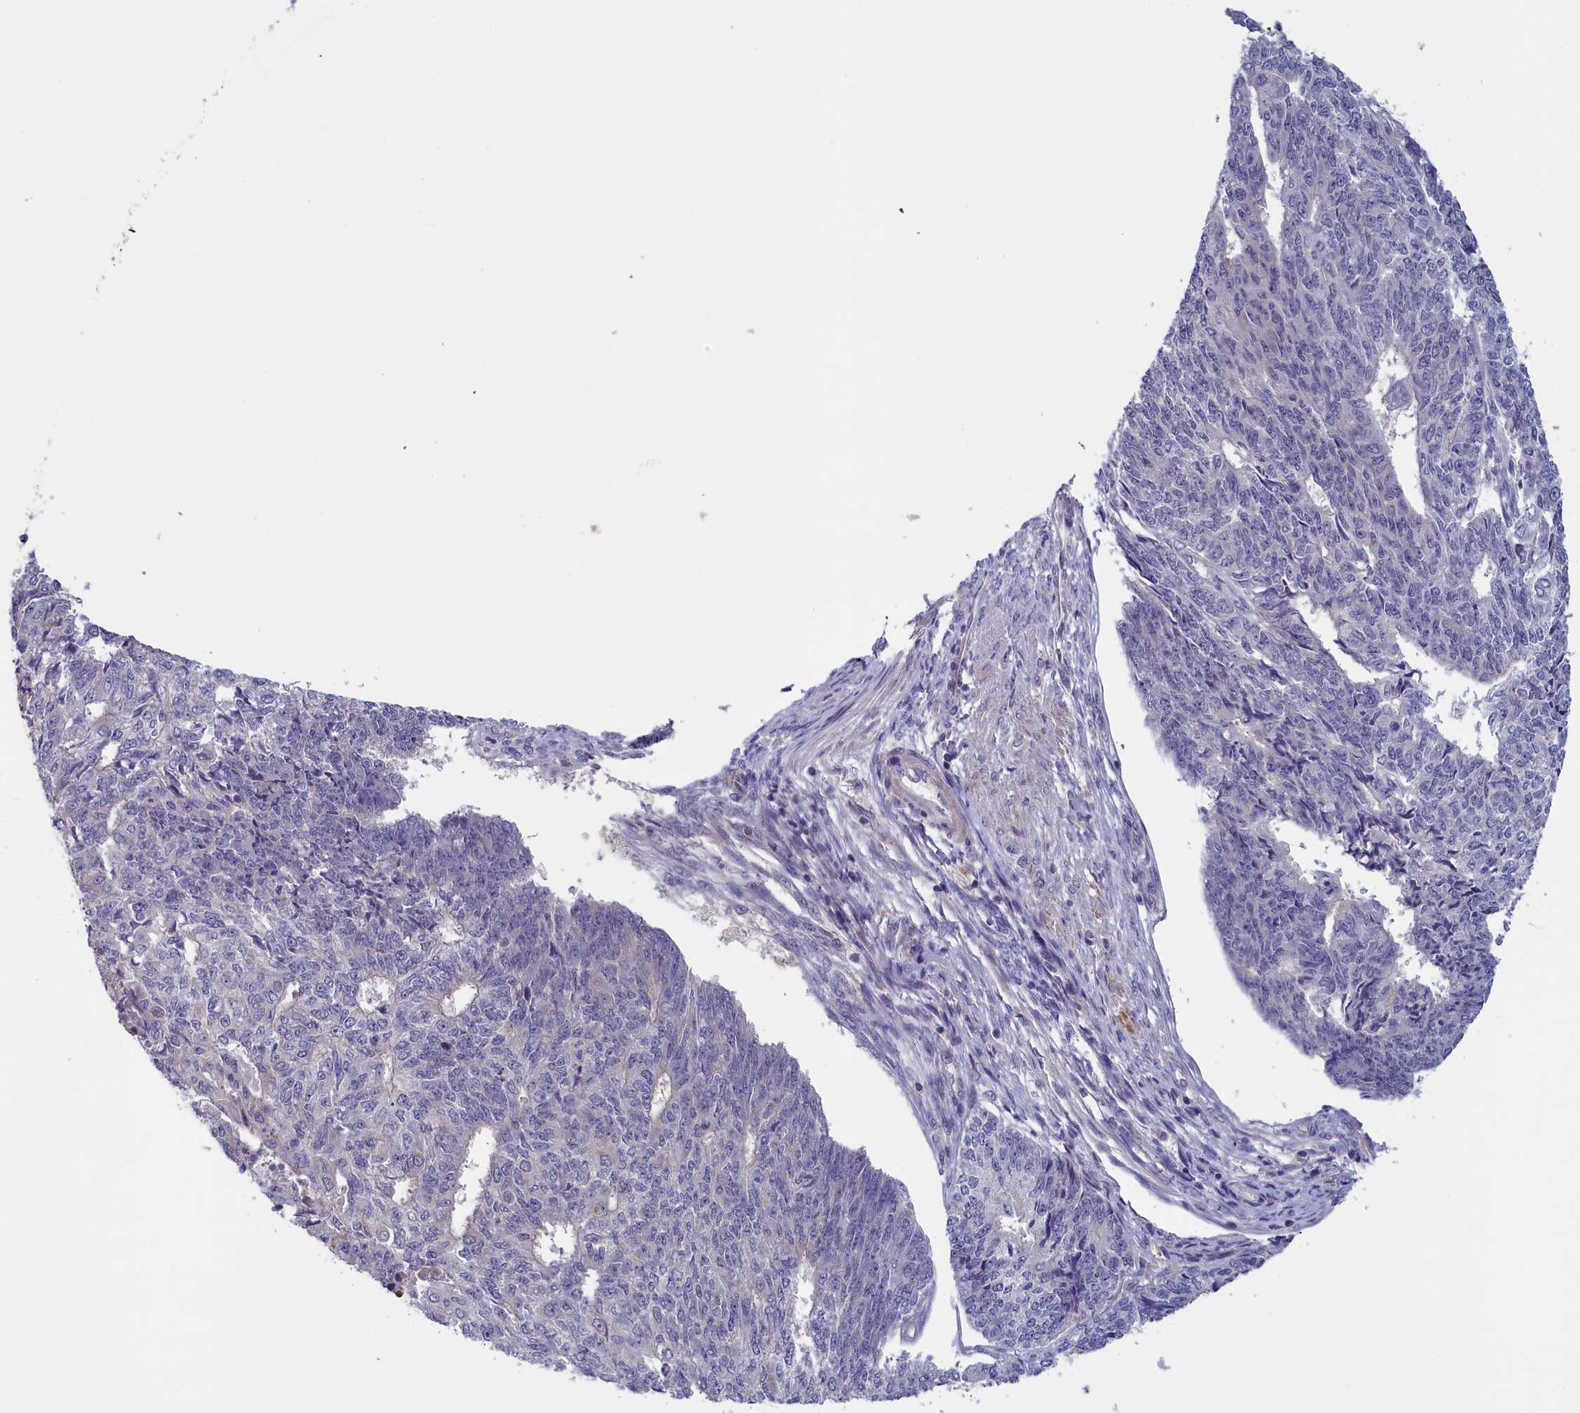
{"staining": {"intensity": "negative", "quantity": "none", "location": "none"}, "tissue": "endometrial cancer", "cell_type": "Tumor cells", "image_type": "cancer", "snomed": [{"axis": "morphology", "description": "Adenocarcinoma, NOS"}, {"axis": "topography", "description": "Endometrium"}], "caption": "The image displays no significant expression in tumor cells of adenocarcinoma (endometrial).", "gene": "NUBP1", "patient": {"sex": "female", "age": 32}}